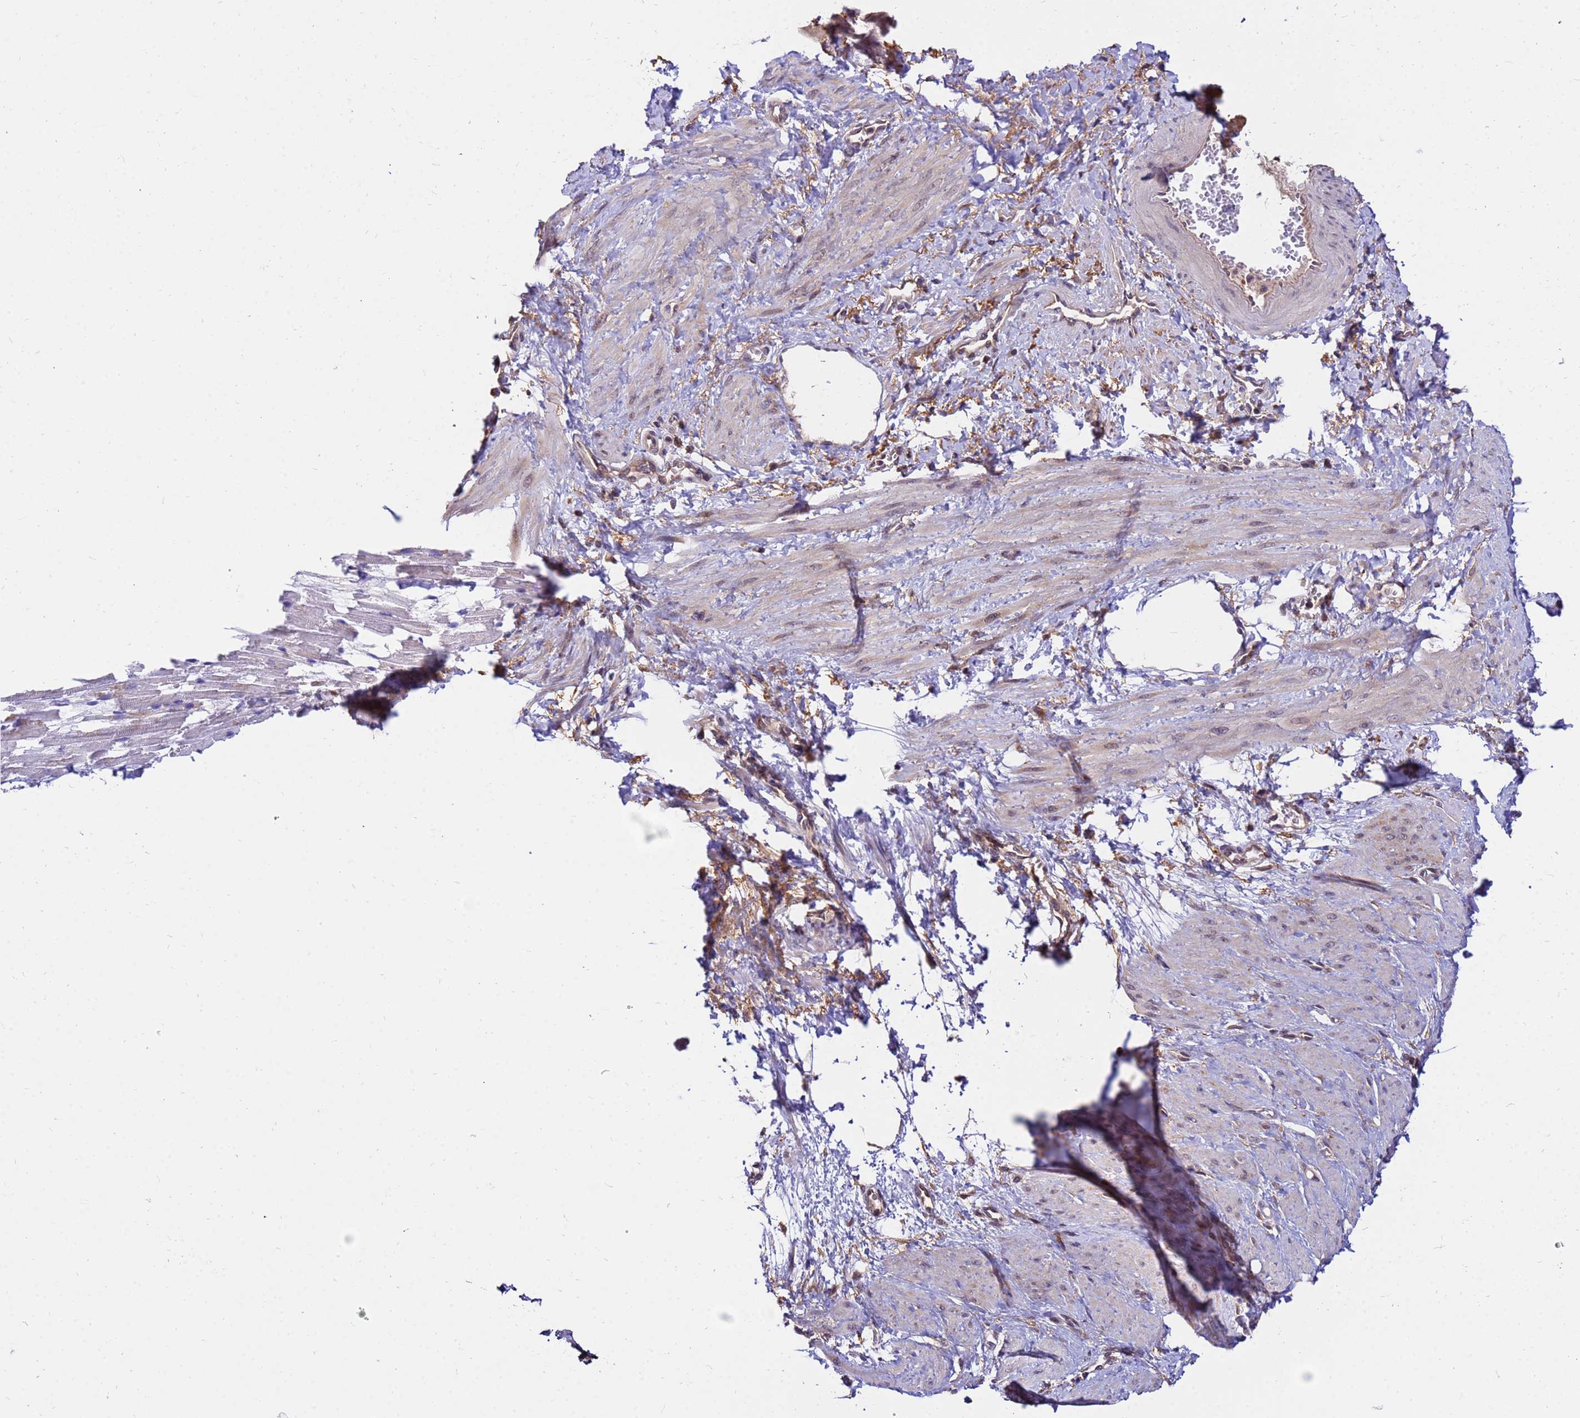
{"staining": {"intensity": "weak", "quantity": "<25%", "location": "nuclear"}, "tissue": "smooth muscle", "cell_type": "Smooth muscle cells", "image_type": "normal", "snomed": [{"axis": "morphology", "description": "Normal tissue, NOS"}, {"axis": "topography", "description": "Smooth muscle"}, {"axis": "topography", "description": "Uterus"}], "caption": "Image shows no protein expression in smooth muscle cells of unremarkable smooth muscle. (DAB immunohistochemistry (IHC) with hematoxylin counter stain).", "gene": "GET3", "patient": {"sex": "female", "age": 39}}